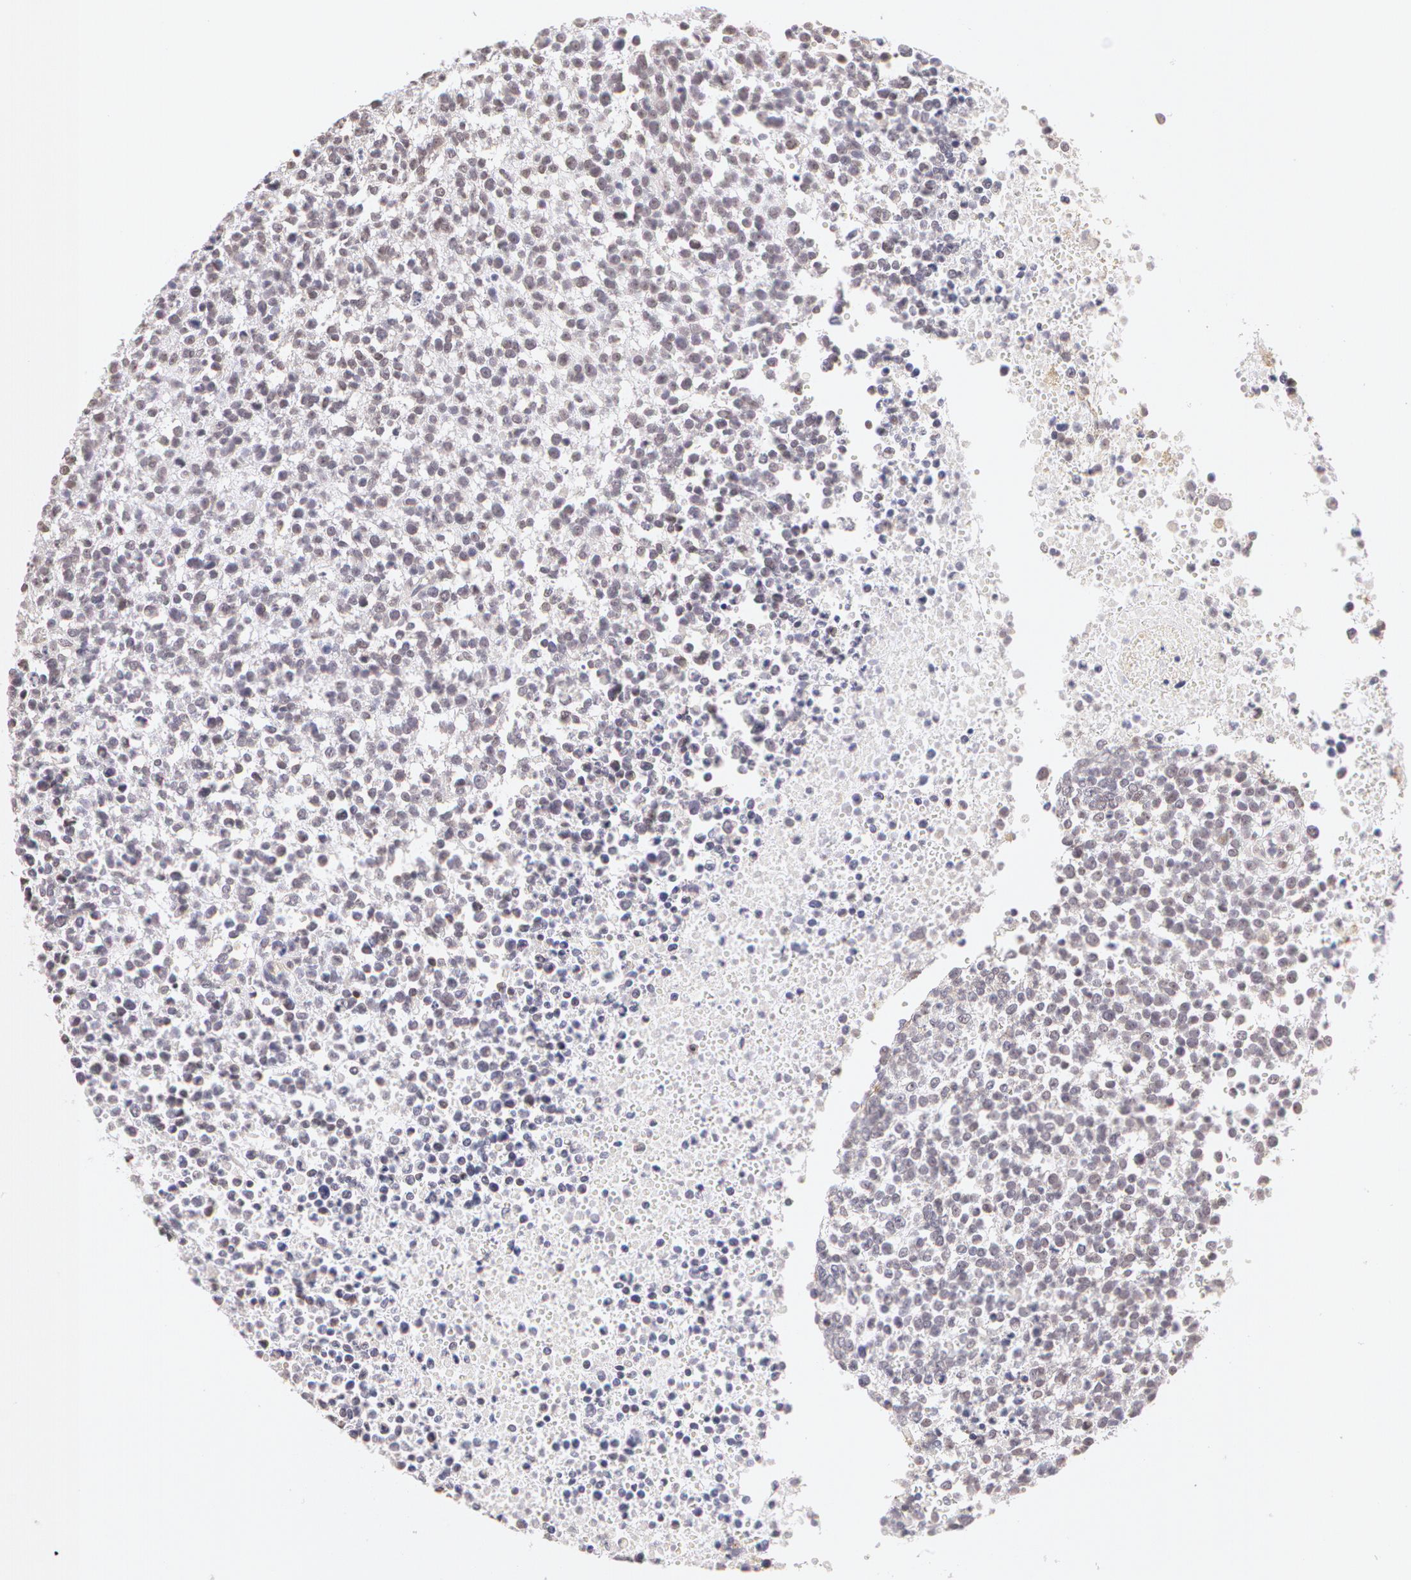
{"staining": {"intensity": "negative", "quantity": "none", "location": "none"}, "tissue": "glioma", "cell_type": "Tumor cells", "image_type": "cancer", "snomed": [{"axis": "morphology", "description": "Glioma, malignant, High grade"}, {"axis": "topography", "description": "Brain"}], "caption": "The photomicrograph shows no staining of tumor cells in malignant high-grade glioma. (DAB (3,3'-diaminobenzidine) immunohistochemistry, high magnification).", "gene": "ZNF597", "patient": {"sex": "male", "age": 66}}